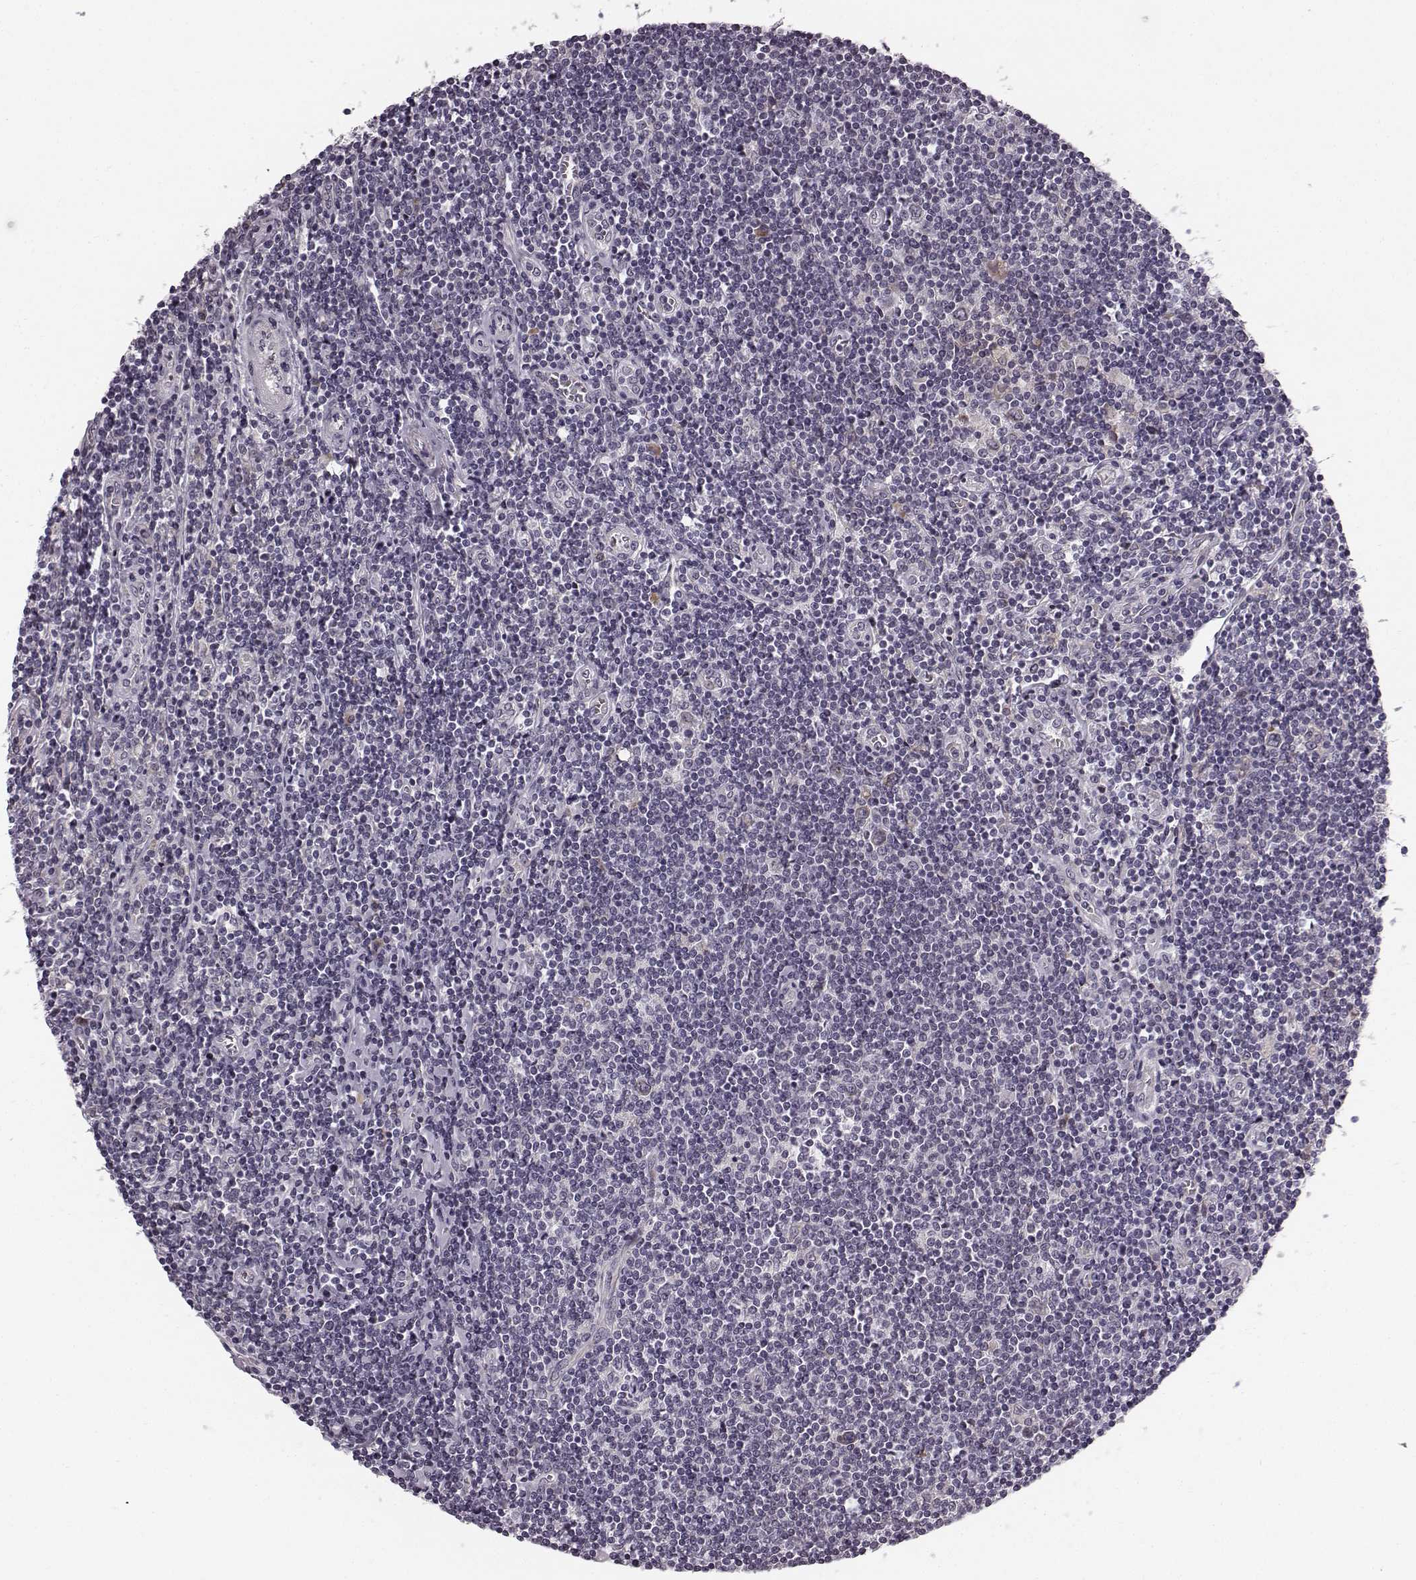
{"staining": {"intensity": "negative", "quantity": "none", "location": "none"}, "tissue": "lymphoma", "cell_type": "Tumor cells", "image_type": "cancer", "snomed": [{"axis": "morphology", "description": "Hodgkin's disease, NOS"}, {"axis": "topography", "description": "Lymph node"}], "caption": "High magnification brightfield microscopy of Hodgkin's disease stained with DAB (3,3'-diaminobenzidine) (brown) and counterstained with hematoxylin (blue): tumor cells show no significant expression.", "gene": "FAM234B", "patient": {"sex": "male", "age": 40}}